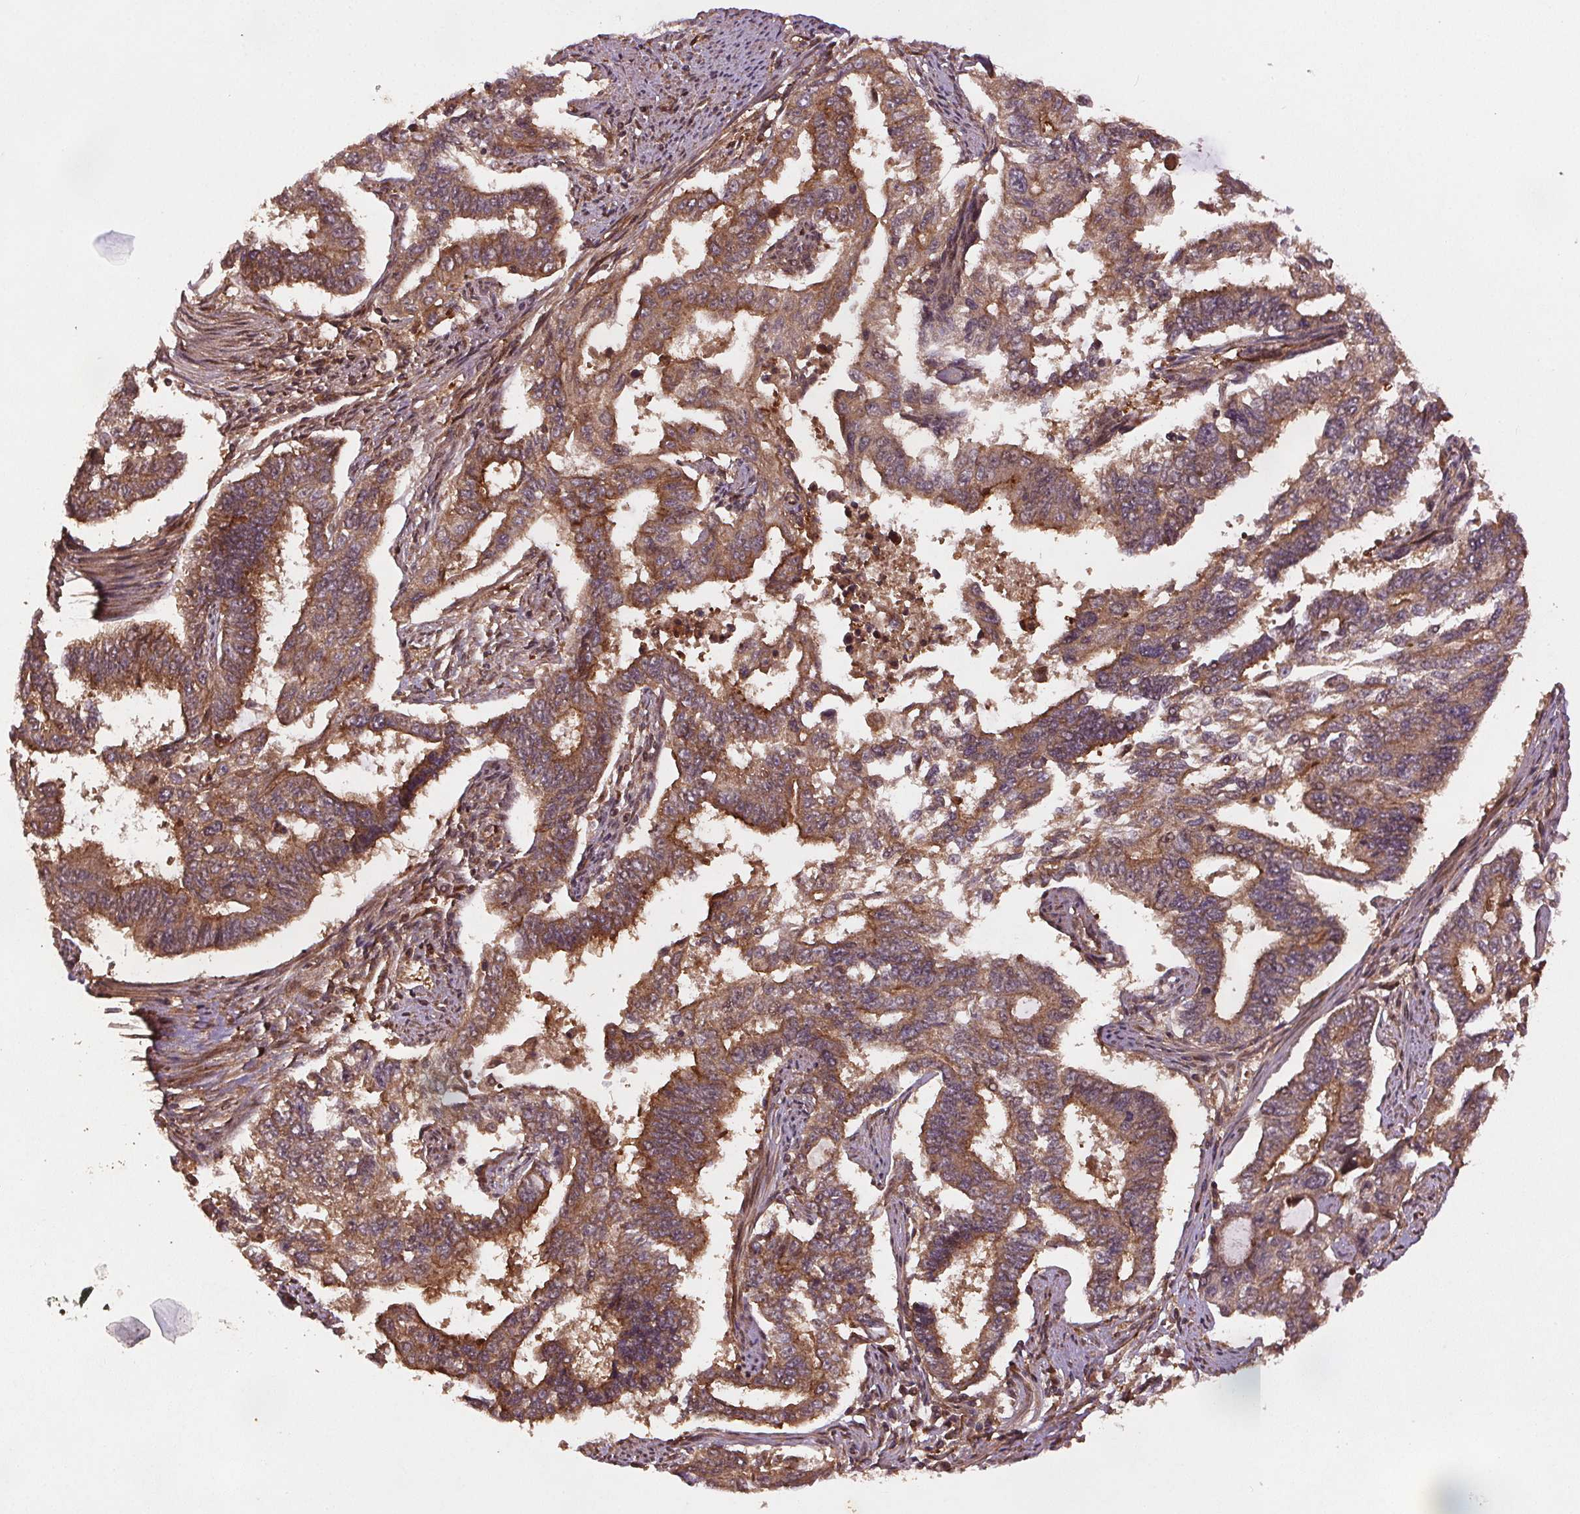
{"staining": {"intensity": "moderate", "quantity": ">75%", "location": "cytoplasmic/membranous"}, "tissue": "endometrial cancer", "cell_type": "Tumor cells", "image_type": "cancer", "snomed": [{"axis": "morphology", "description": "Adenocarcinoma, NOS"}, {"axis": "topography", "description": "Uterus"}], "caption": "A medium amount of moderate cytoplasmic/membranous expression is seen in approximately >75% of tumor cells in endometrial adenocarcinoma tissue.", "gene": "SEC14L2", "patient": {"sex": "female", "age": 59}}